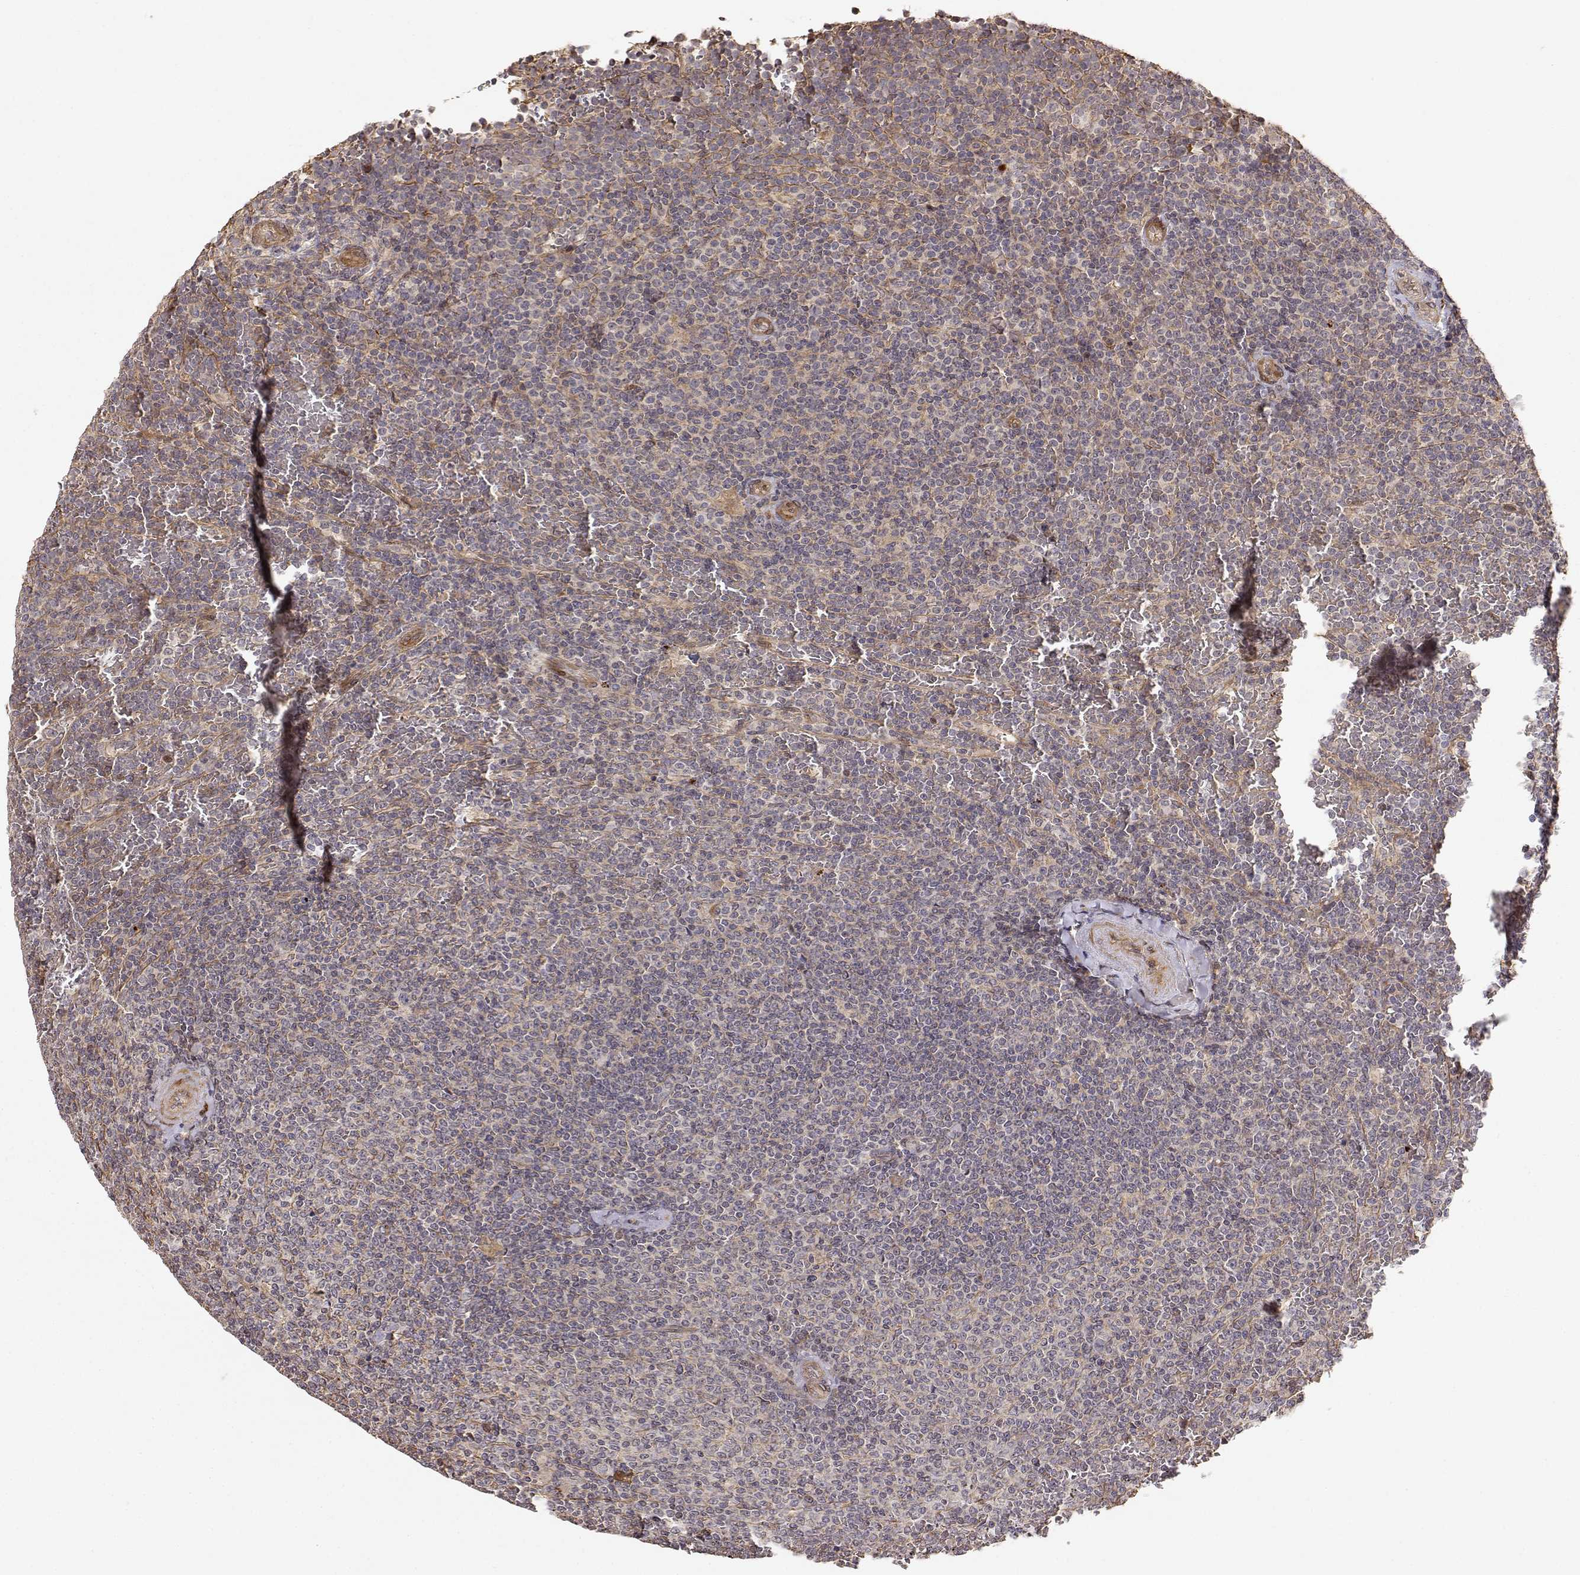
{"staining": {"intensity": "weak", "quantity": ">75%", "location": "cytoplasmic/membranous"}, "tissue": "lymphoma", "cell_type": "Tumor cells", "image_type": "cancer", "snomed": [{"axis": "morphology", "description": "Malignant lymphoma, non-Hodgkin's type, Low grade"}, {"axis": "topography", "description": "Spleen"}], "caption": "Tumor cells display weak cytoplasmic/membranous positivity in approximately >75% of cells in malignant lymphoma, non-Hodgkin's type (low-grade).", "gene": "PICK1", "patient": {"sex": "female", "age": 77}}